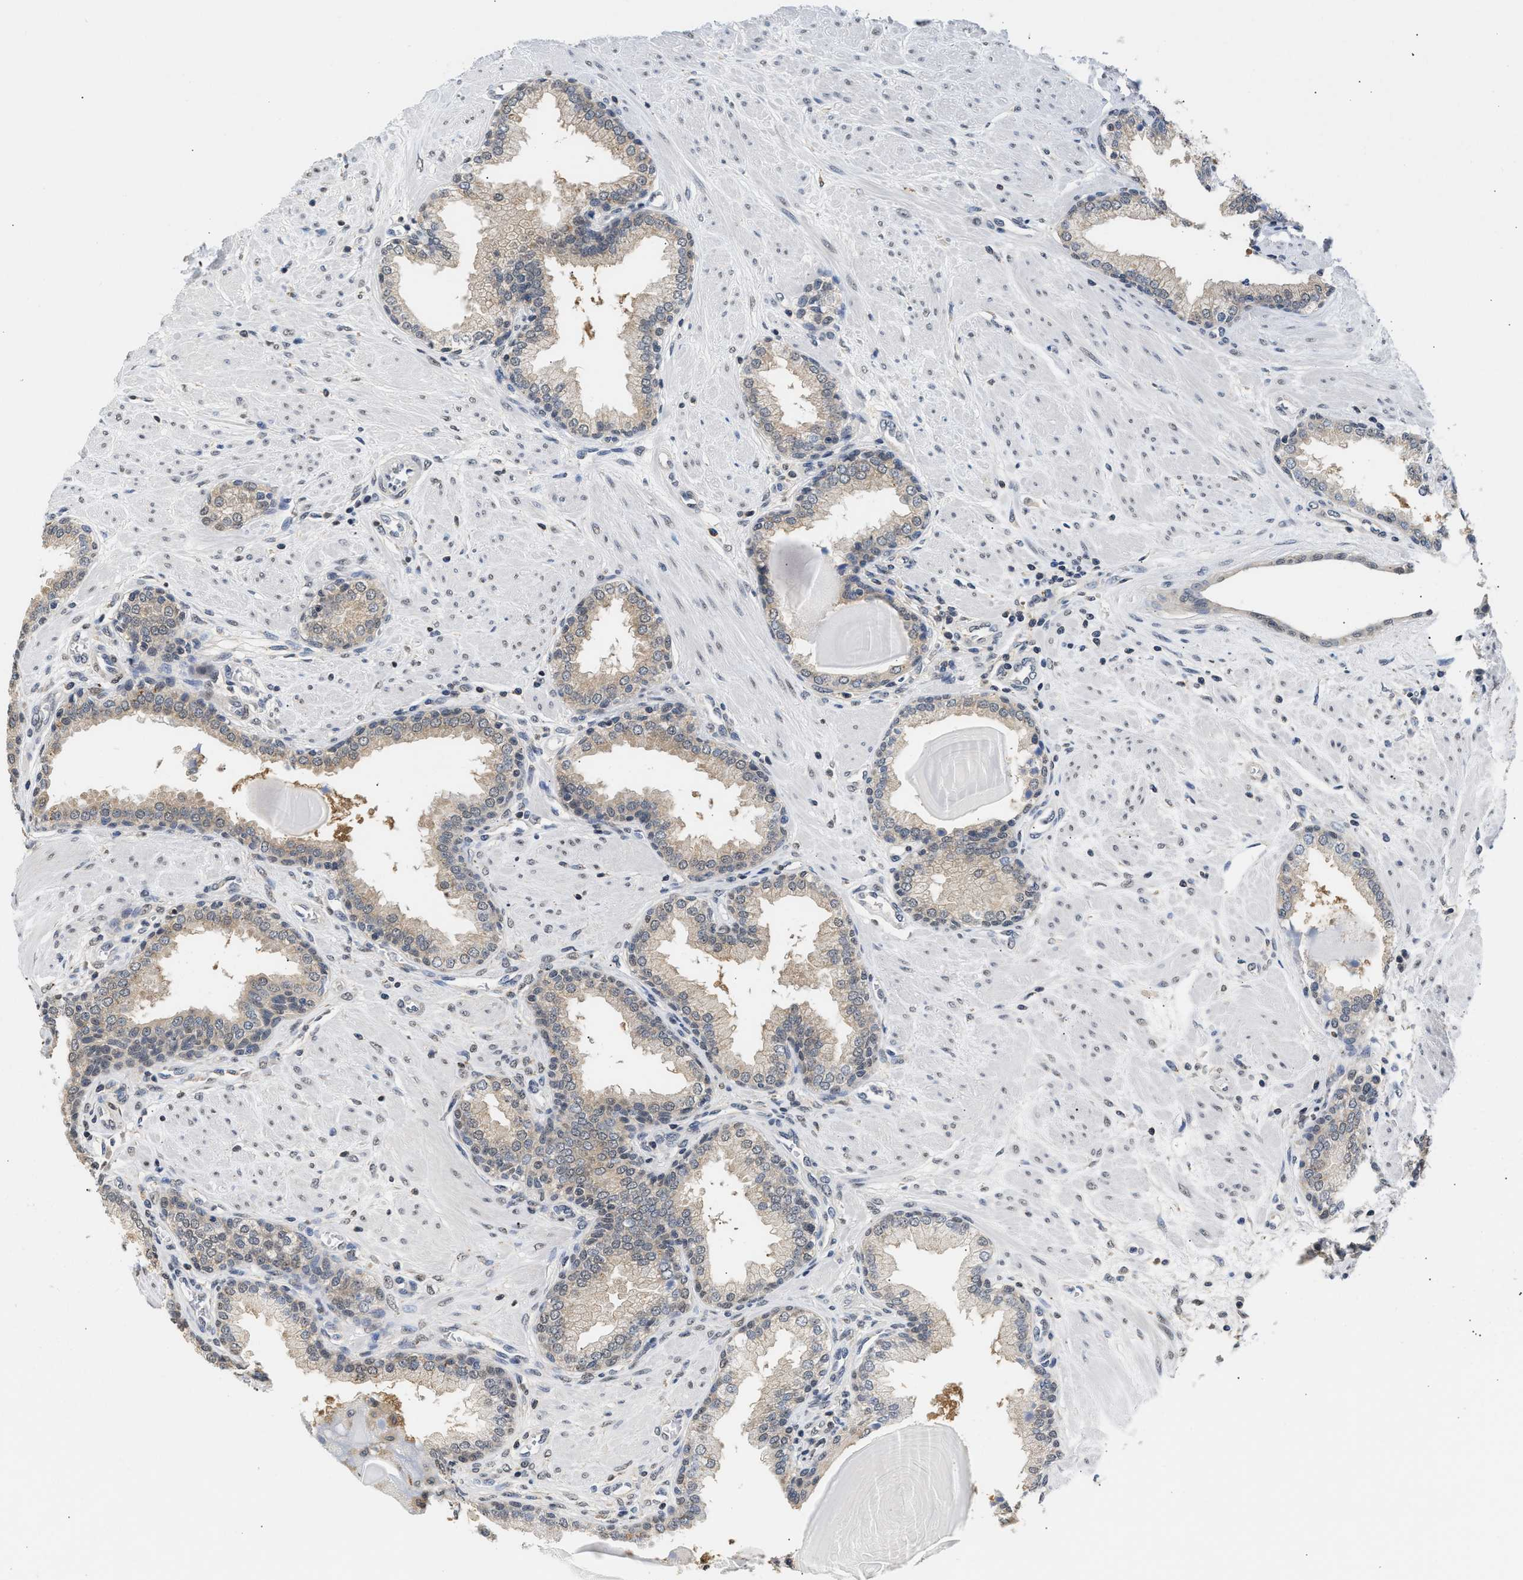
{"staining": {"intensity": "weak", "quantity": "<25%", "location": "cytoplasmic/membranous"}, "tissue": "prostate", "cell_type": "Glandular cells", "image_type": "normal", "snomed": [{"axis": "morphology", "description": "Normal tissue, NOS"}, {"axis": "topography", "description": "Prostate"}], "caption": "There is no significant staining in glandular cells of prostate. (Brightfield microscopy of DAB IHC at high magnification).", "gene": "PPM1L", "patient": {"sex": "male", "age": 51}}